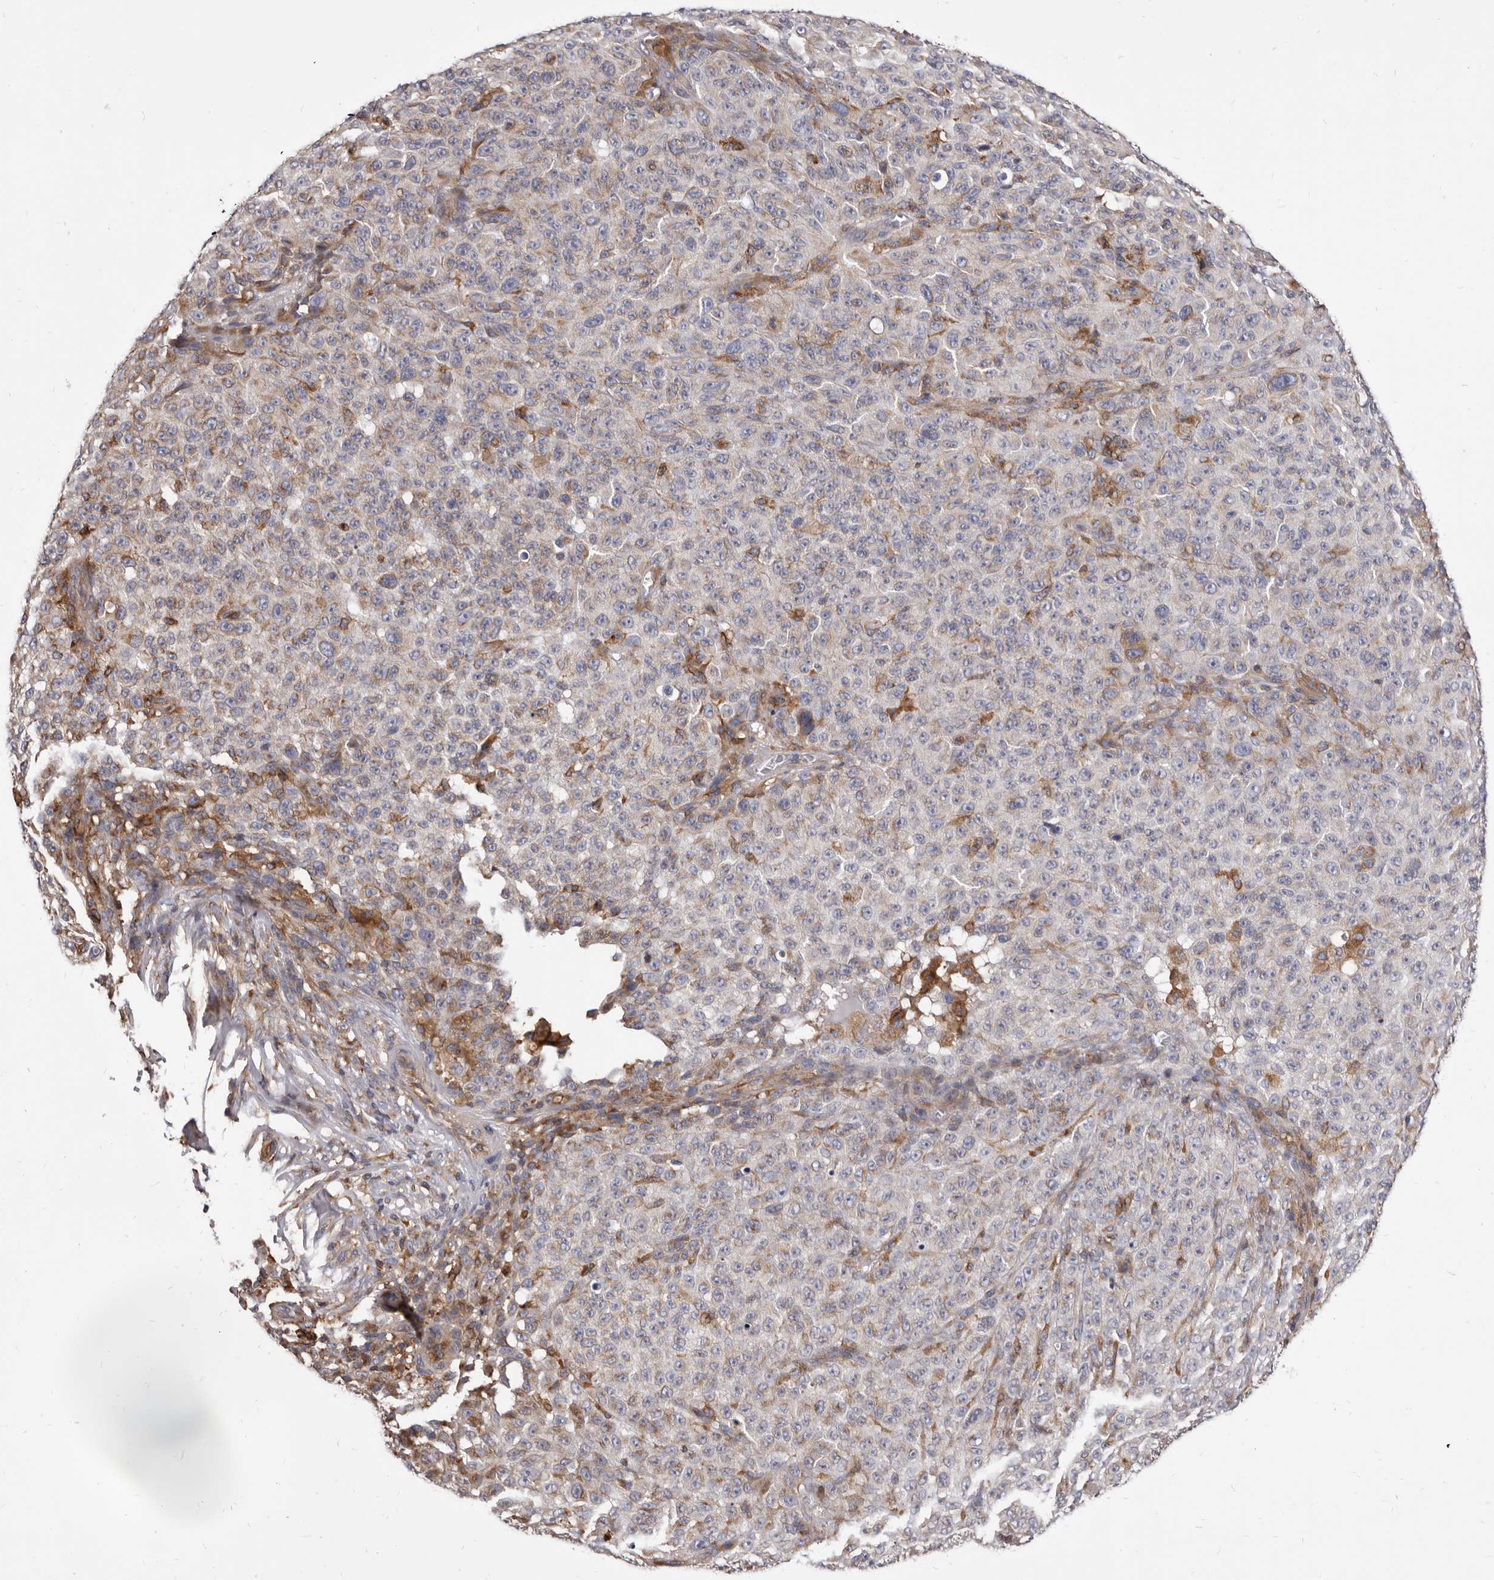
{"staining": {"intensity": "weak", "quantity": "<25%", "location": "cytoplasmic/membranous"}, "tissue": "melanoma", "cell_type": "Tumor cells", "image_type": "cancer", "snomed": [{"axis": "morphology", "description": "Malignant melanoma, NOS"}, {"axis": "topography", "description": "Skin"}], "caption": "Melanoma was stained to show a protein in brown. There is no significant positivity in tumor cells.", "gene": "NIBAN1", "patient": {"sex": "female", "age": 82}}